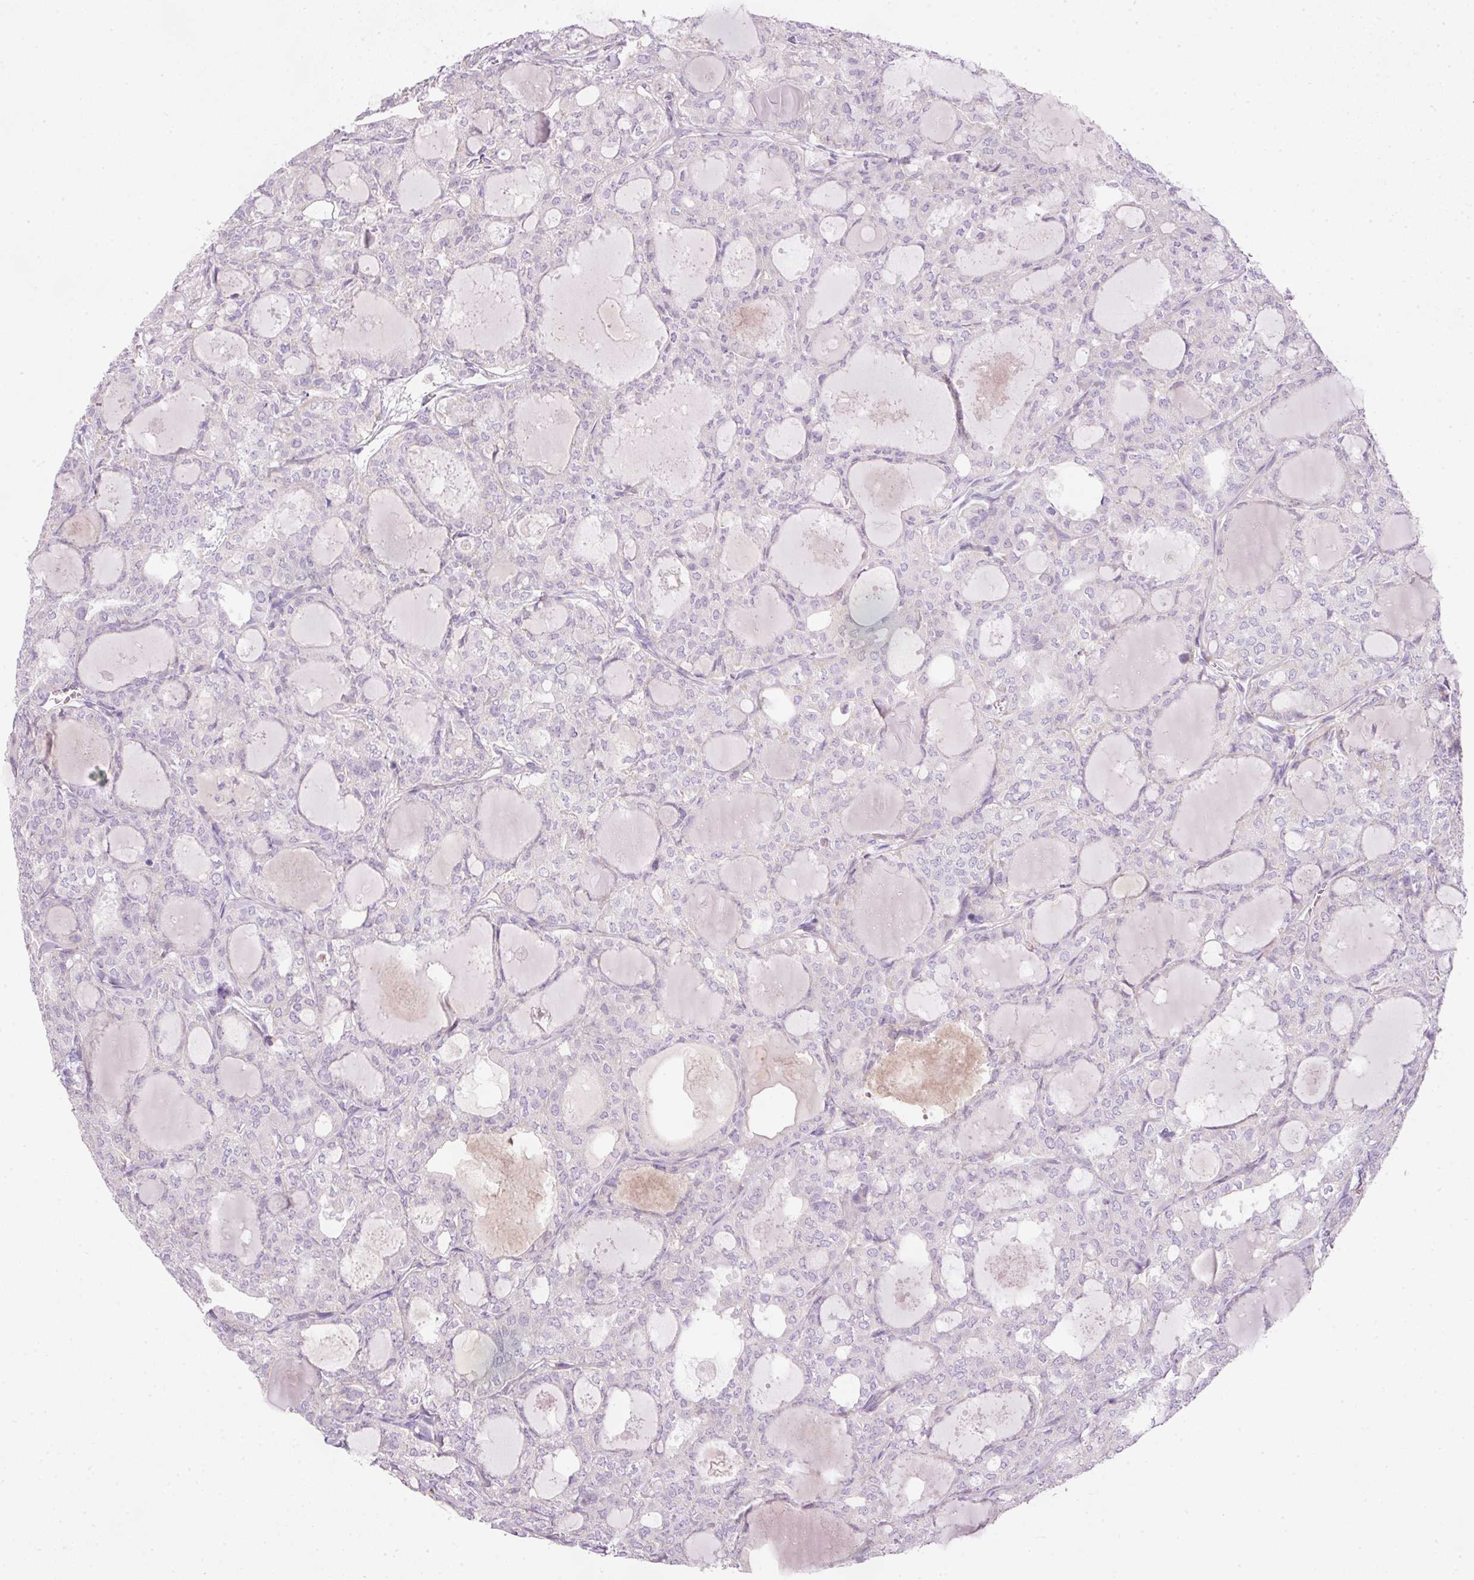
{"staining": {"intensity": "negative", "quantity": "none", "location": "none"}, "tissue": "thyroid cancer", "cell_type": "Tumor cells", "image_type": "cancer", "snomed": [{"axis": "morphology", "description": "Follicular adenoma carcinoma, NOS"}, {"axis": "topography", "description": "Thyroid gland"}], "caption": "A histopathology image of human thyroid follicular adenoma carcinoma is negative for staining in tumor cells.", "gene": "KPNA5", "patient": {"sex": "male", "age": 75}}